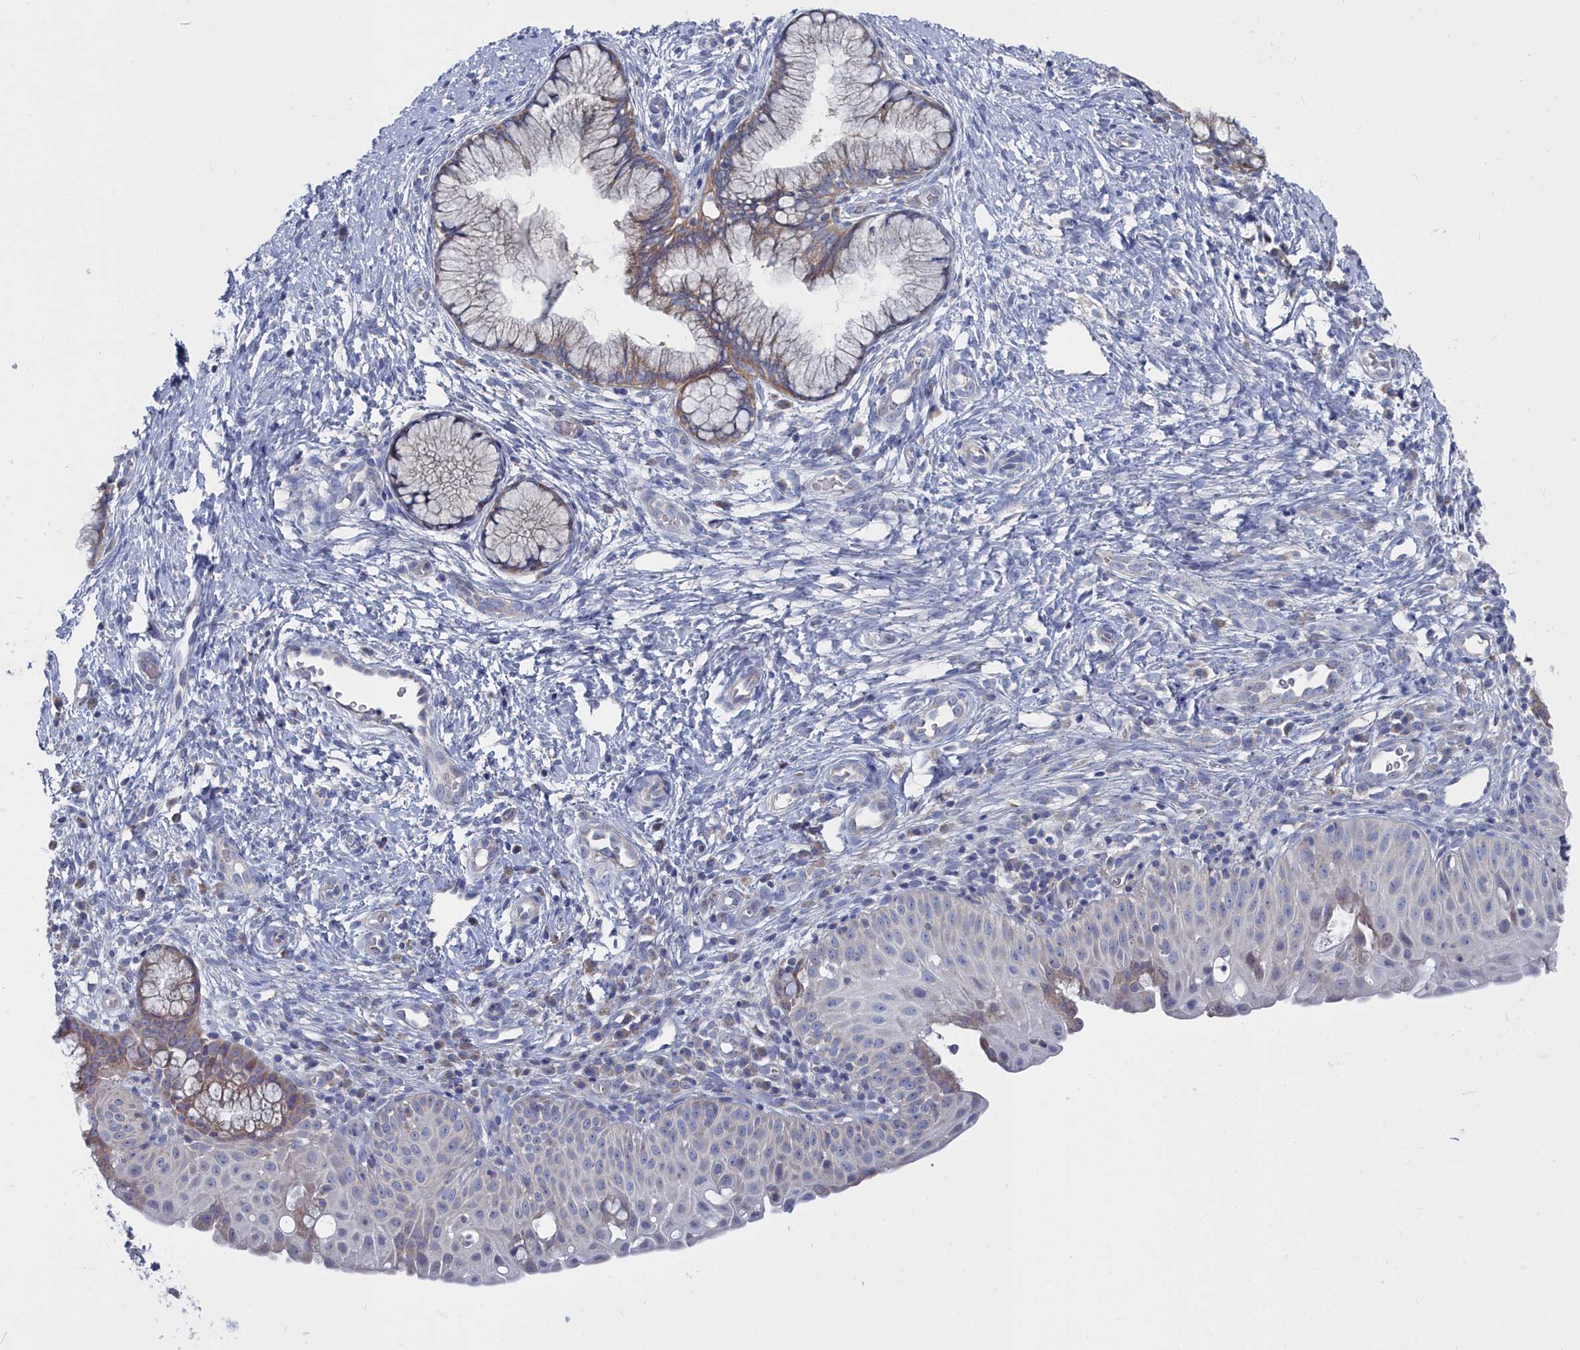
{"staining": {"intensity": "weak", "quantity": "25%-75%", "location": "cytoplasmic/membranous"}, "tissue": "cervix", "cell_type": "Glandular cells", "image_type": "normal", "snomed": [{"axis": "morphology", "description": "Normal tissue, NOS"}, {"axis": "topography", "description": "Cervix"}], "caption": "Human cervix stained for a protein (brown) displays weak cytoplasmic/membranous positive expression in approximately 25%-75% of glandular cells.", "gene": "CCDC149", "patient": {"sex": "female", "age": 36}}